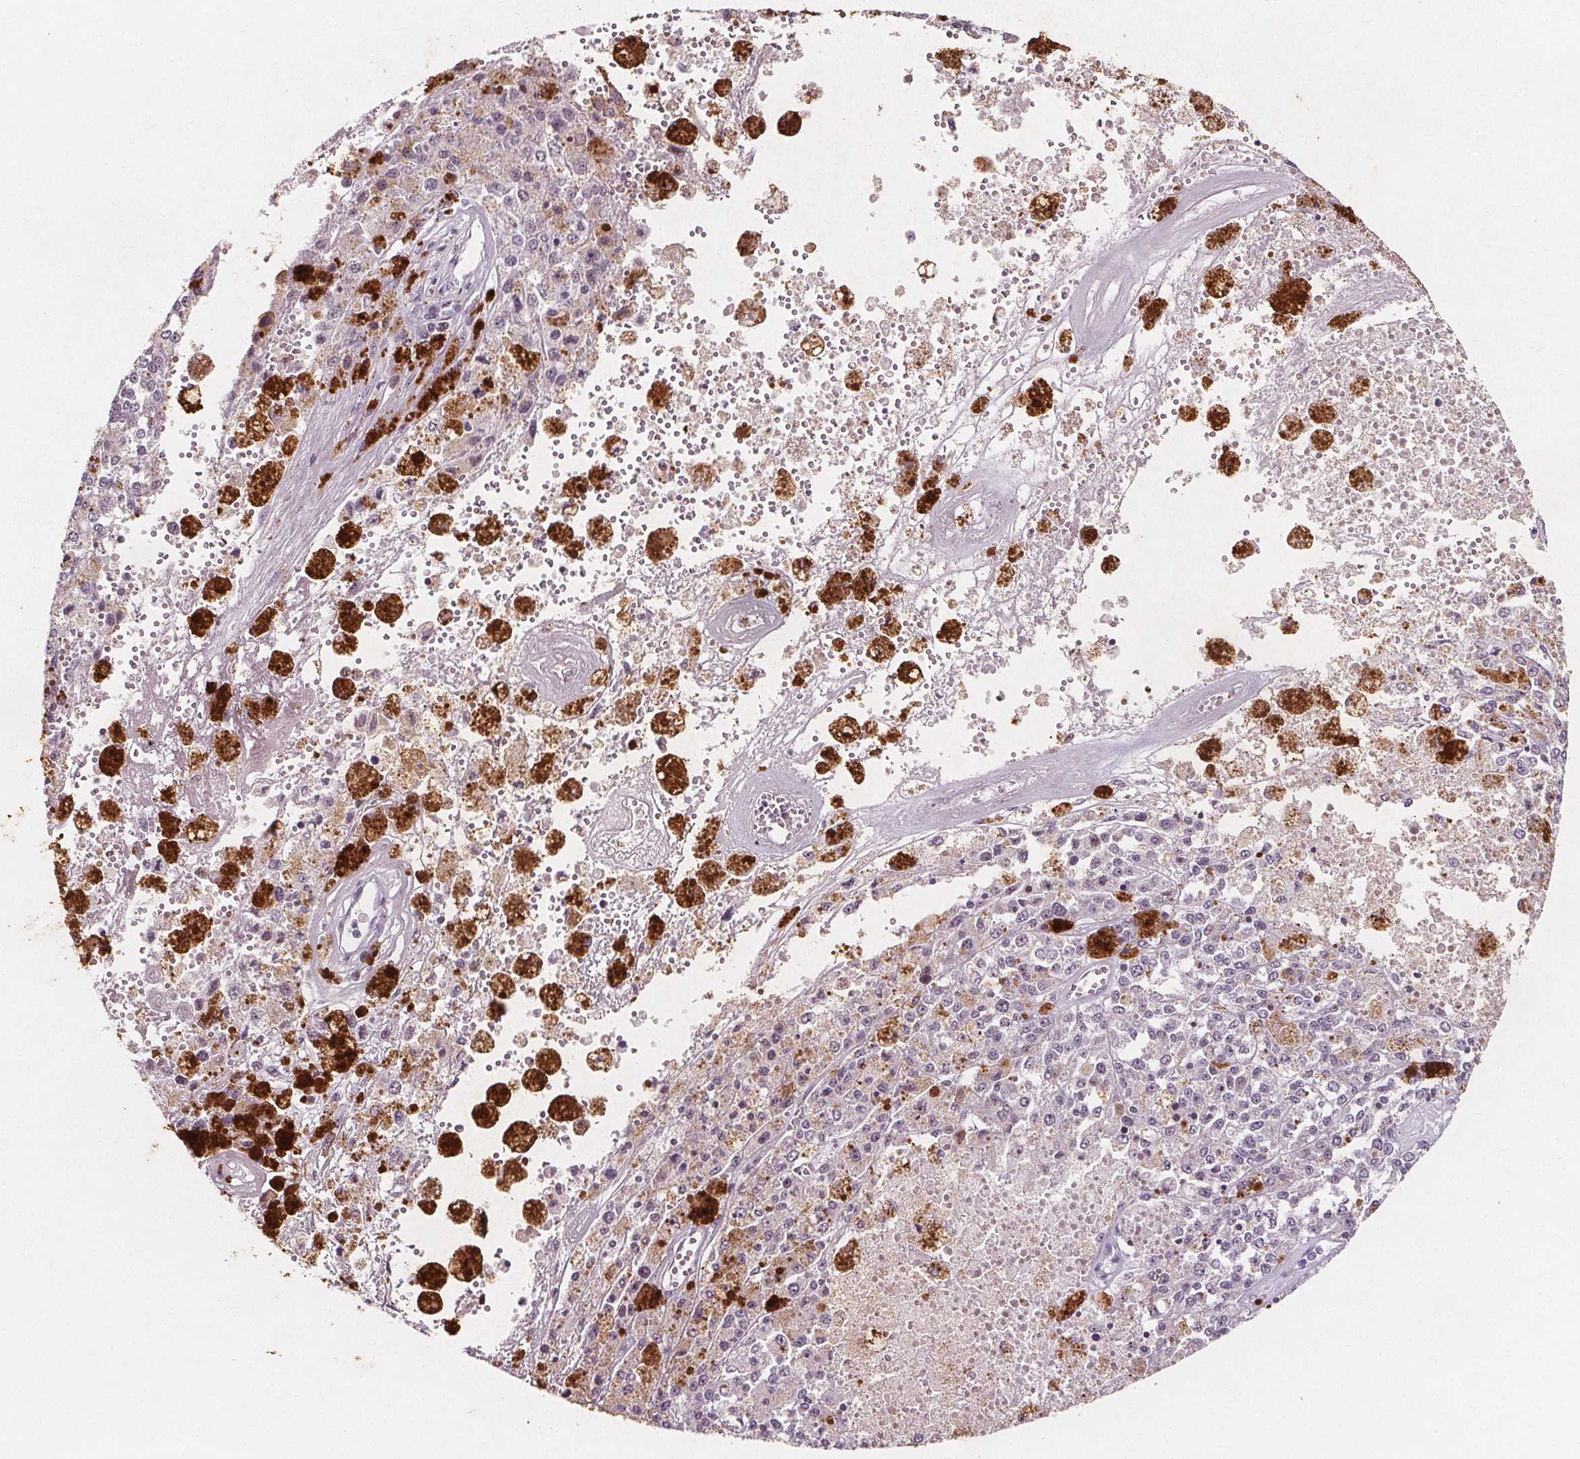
{"staining": {"intensity": "negative", "quantity": "none", "location": "none"}, "tissue": "melanoma", "cell_type": "Tumor cells", "image_type": "cancer", "snomed": [{"axis": "morphology", "description": "Malignant melanoma, Metastatic site"}, {"axis": "topography", "description": "Lymph node"}], "caption": "Immunohistochemistry image of neoplastic tissue: malignant melanoma (metastatic site) stained with DAB exhibits no significant protein expression in tumor cells.", "gene": "TAF6L", "patient": {"sex": "female", "age": 64}}